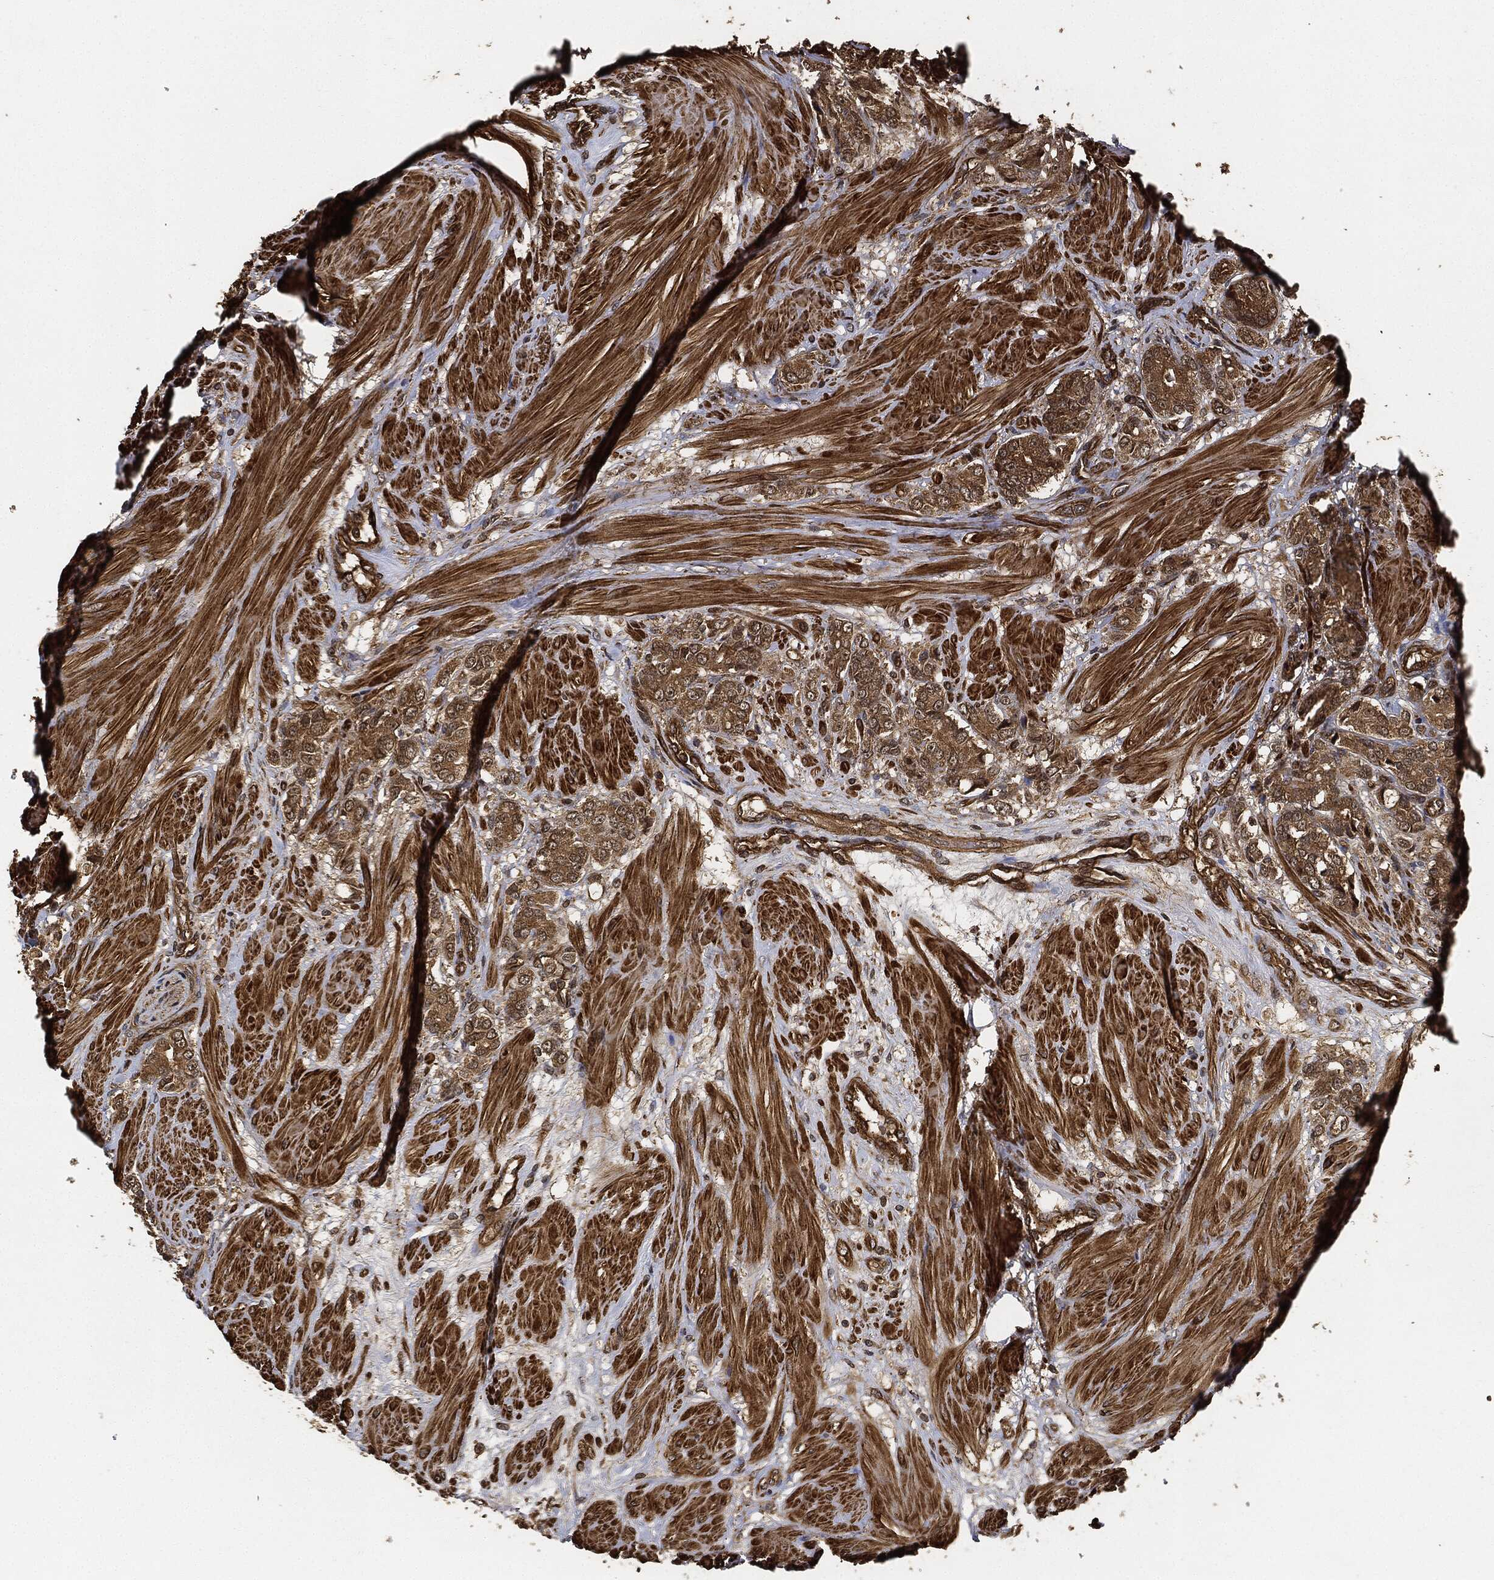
{"staining": {"intensity": "moderate", "quantity": ">75%", "location": "cytoplasmic/membranous"}, "tissue": "prostate cancer", "cell_type": "Tumor cells", "image_type": "cancer", "snomed": [{"axis": "morphology", "description": "Adenocarcinoma, NOS"}, {"axis": "topography", "description": "Prostate and seminal vesicle, NOS"}, {"axis": "topography", "description": "Prostate"}], "caption": "Immunohistochemistry histopathology image of neoplastic tissue: prostate cancer stained using IHC displays medium levels of moderate protein expression localized specifically in the cytoplasmic/membranous of tumor cells, appearing as a cytoplasmic/membranous brown color.", "gene": "CEP290", "patient": {"sex": "male", "age": 67}}